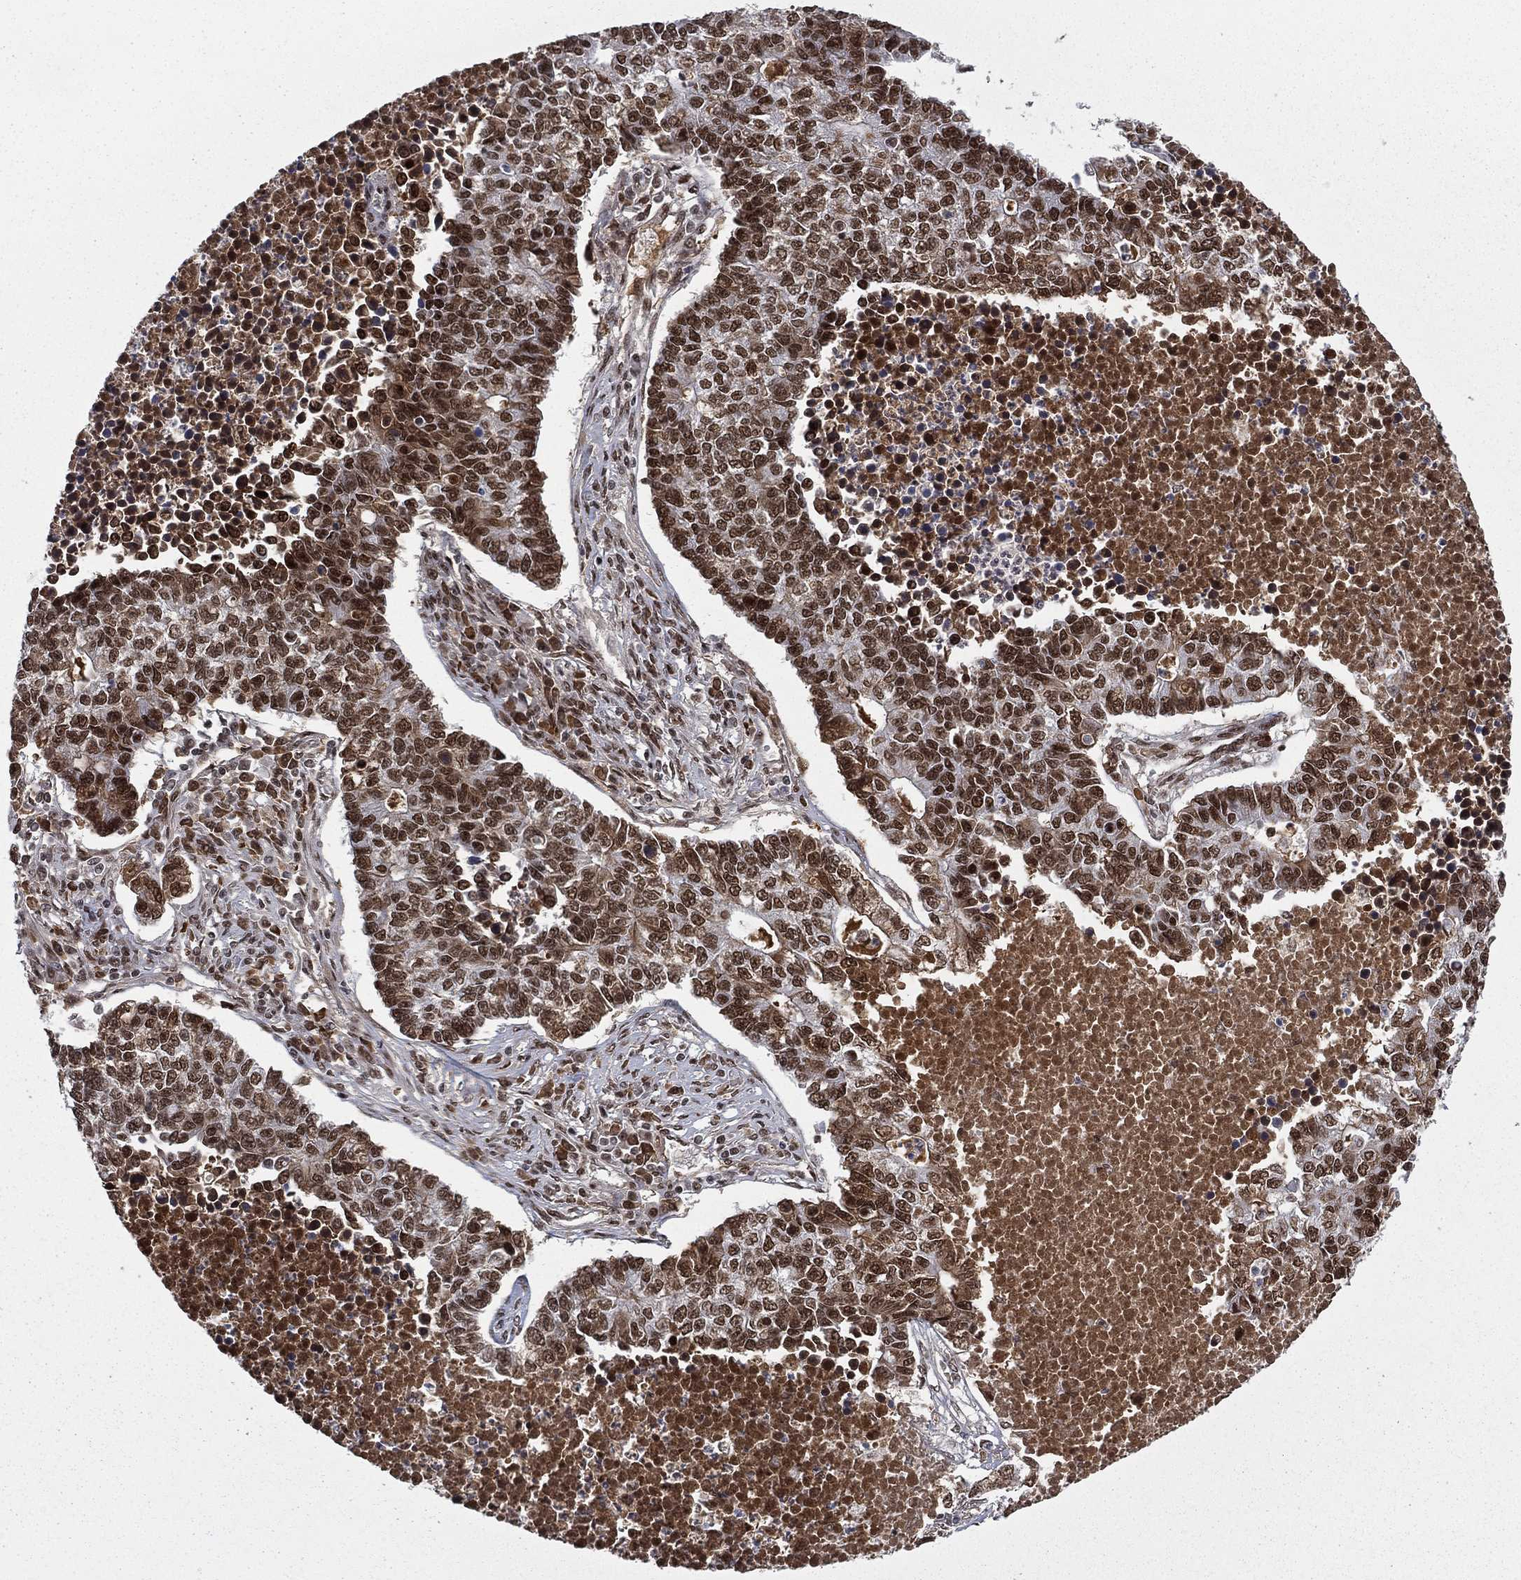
{"staining": {"intensity": "strong", "quantity": ">75%", "location": "nuclear"}, "tissue": "lung cancer", "cell_type": "Tumor cells", "image_type": "cancer", "snomed": [{"axis": "morphology", "description": "Adenocarcinoma, NOS"}, {"axis": "topography", "description": "Lung"}], "caption": "Immunohistochemistry of human adenocarcinoma (lung) exhibits high levels of strong nuclear expression in about >75% of tumor cells.", "gene": "RTF1", "patient": {"sex": "male", "age": 57}}